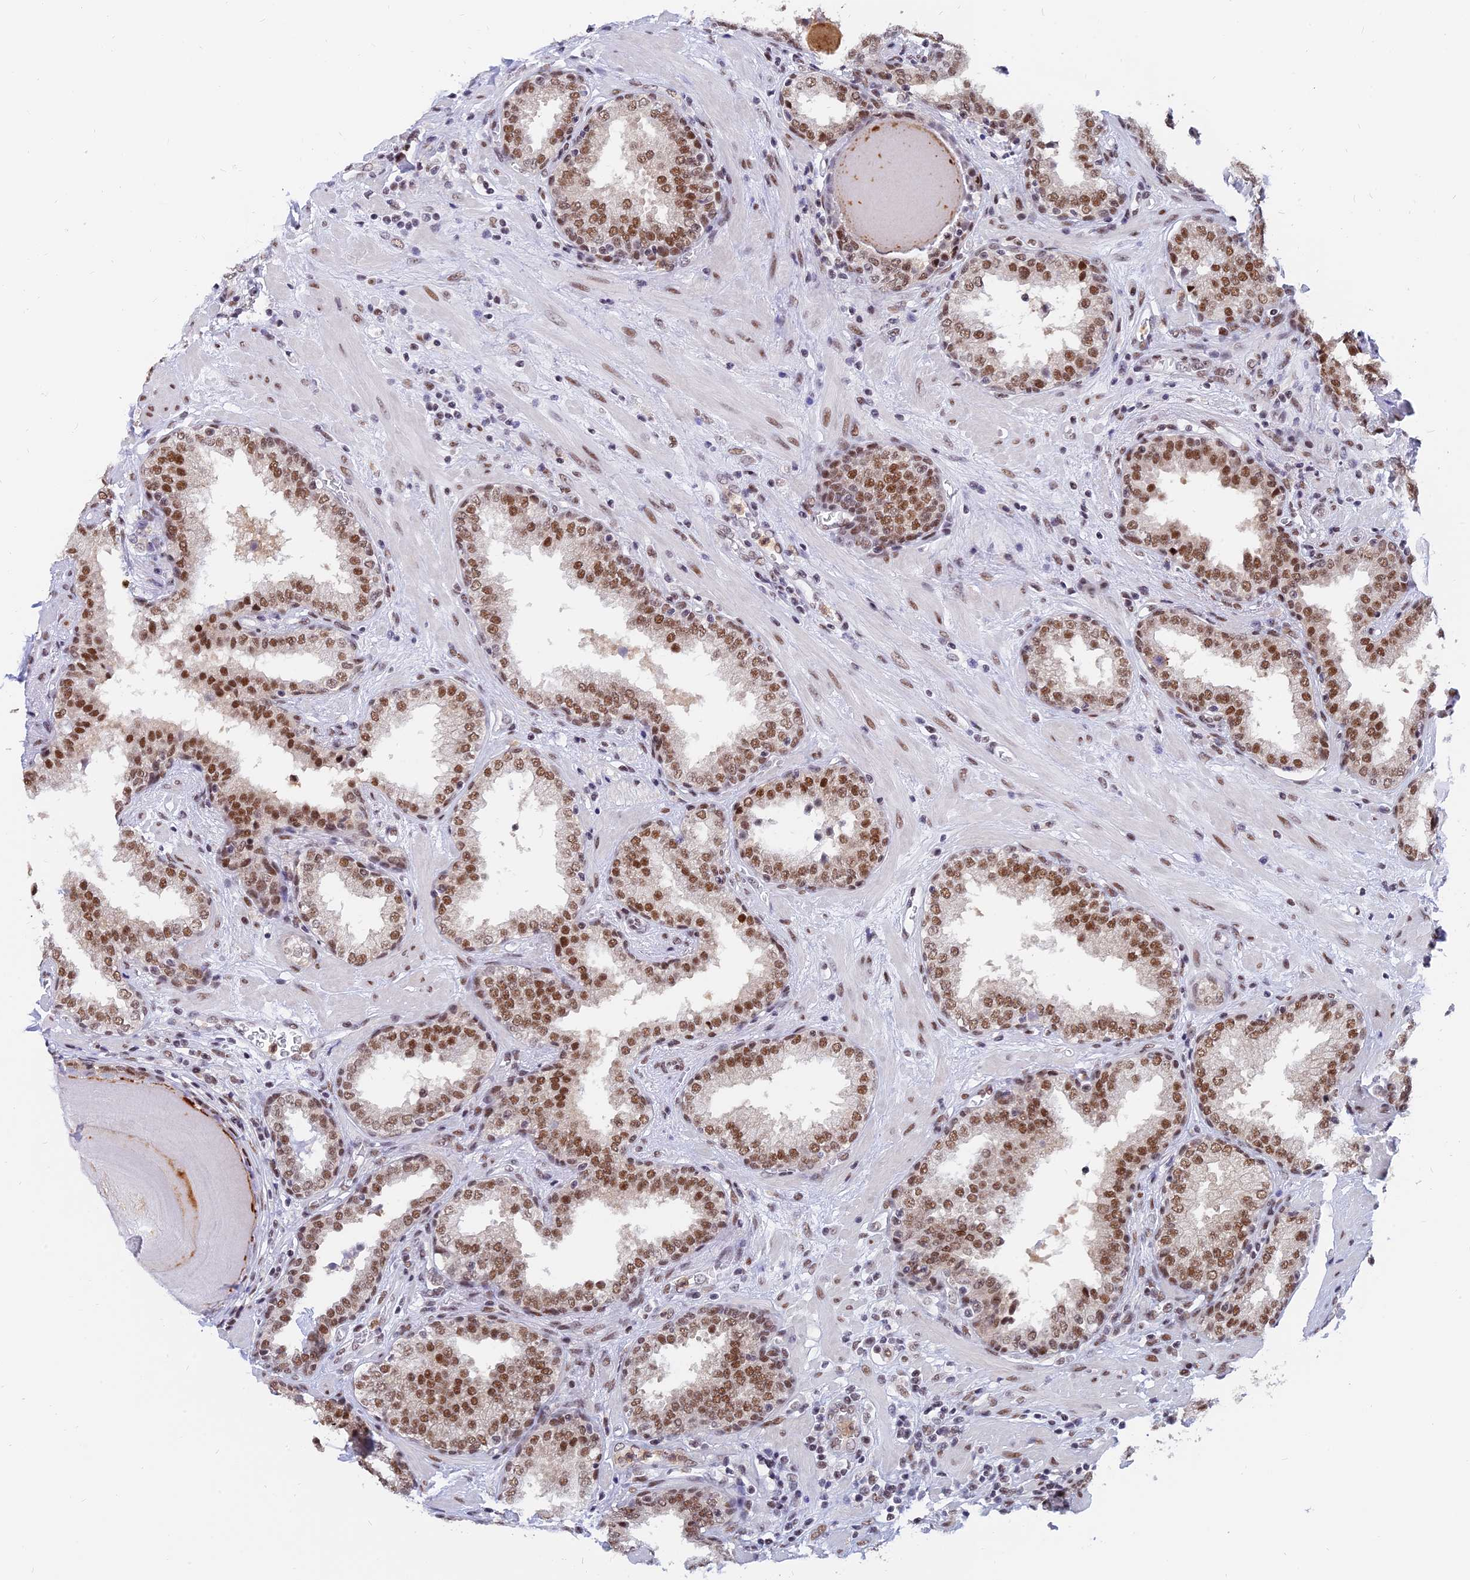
{"staining": {"intensity": "moderate", "quantity": ">75%", "location": "nuclear"}, "tissue": "prostate", "cell_type": "Glandular cells", "image_type": "normal", "snomed": [{"axis": "morphology", "description": "Normal tissue, NOS"}, {"axis": "topography", "description": "Prostate"}], "caption": "An image of human prostate stained for a protein reveals moderate nuclear brown staining in glandular cells. Immunohistochemistry (ihc) stains the protein in brown and the nuclei are stained blue.", "gene": "DPY30", "patient": {"sex": "male", "age": 51}}